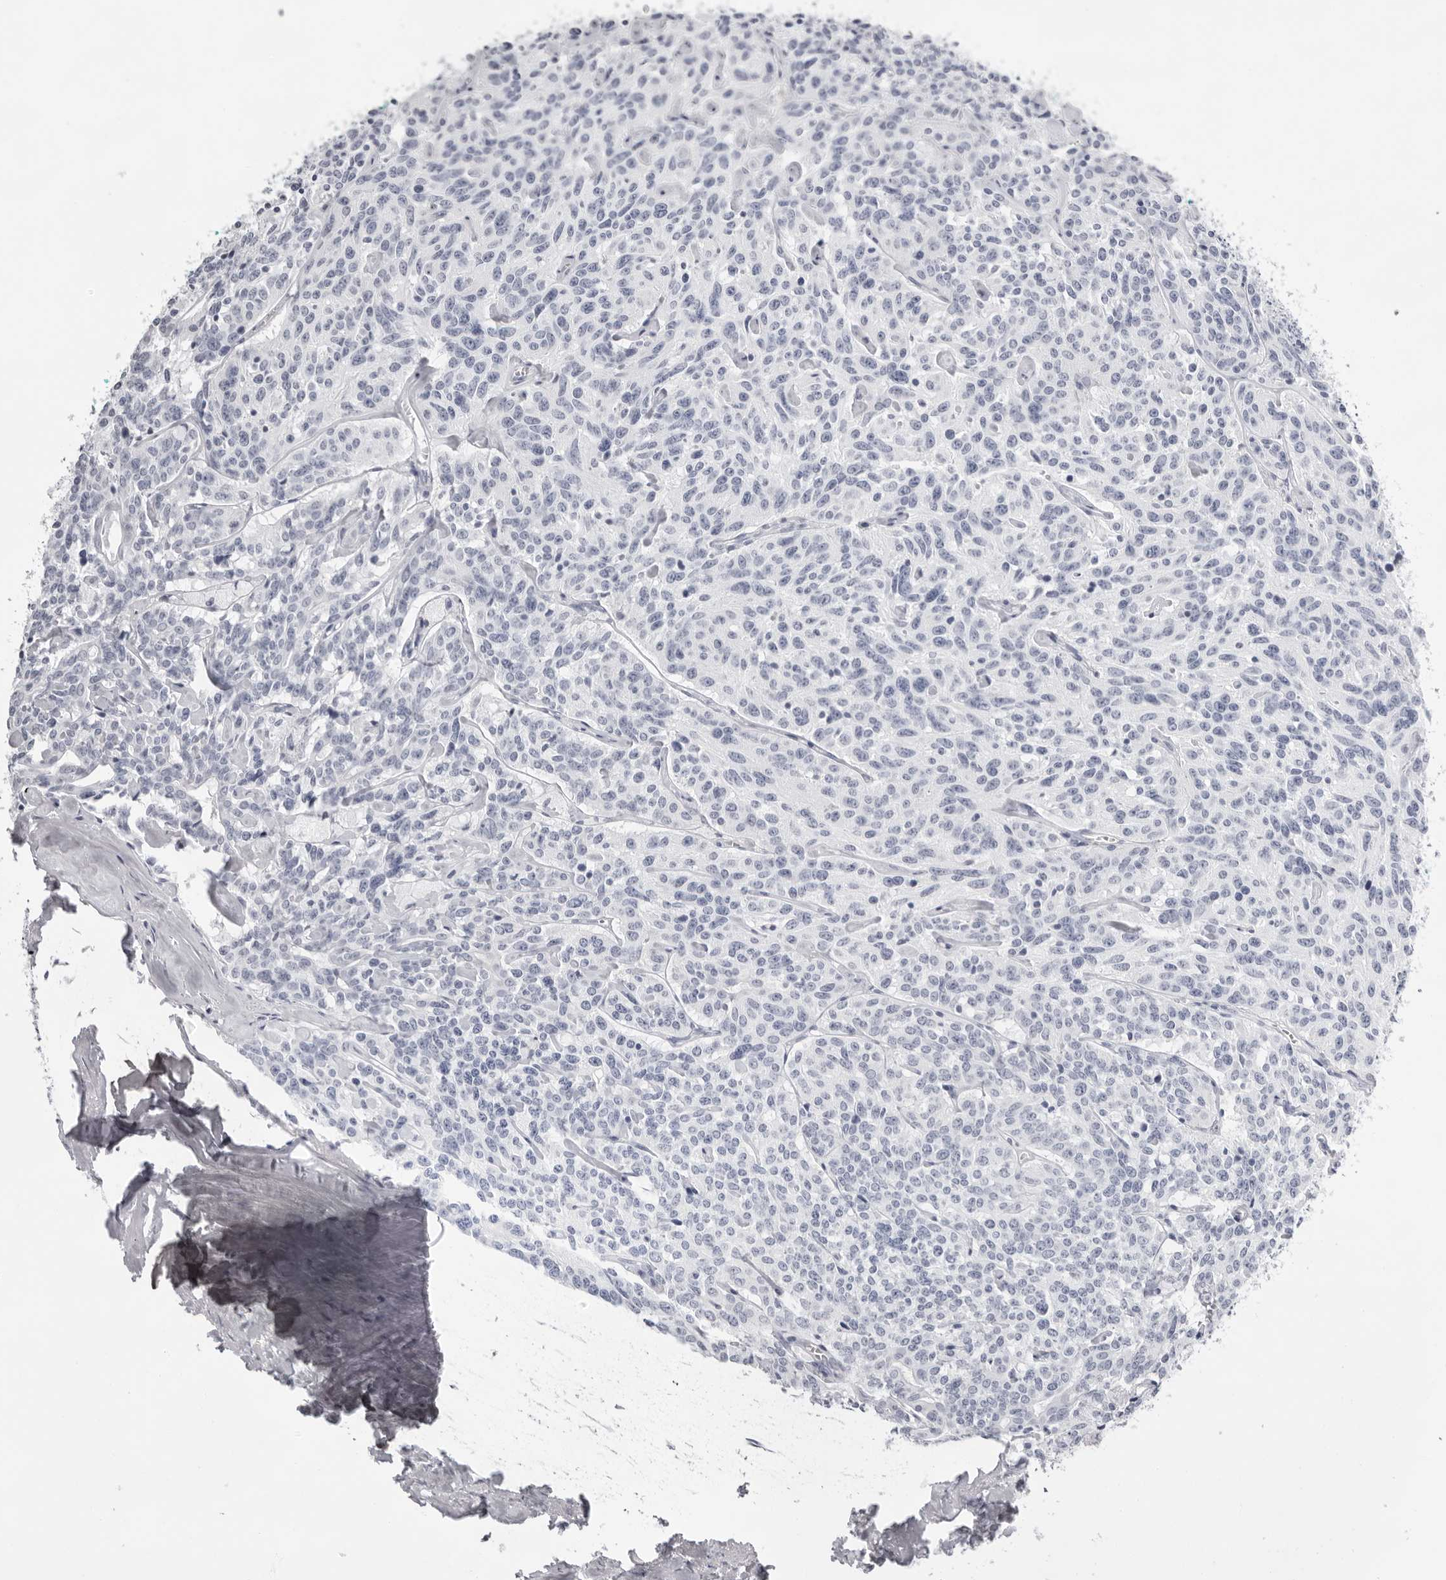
{"staining": {"intensity": "negative", "quantity": "none", "location": "none"}, "tissue": "carcinoid", "cell_type": "Tumor cells", "image_type": "cancer", "snomed": [{"axis": "morphology", "description": "Carcinoid, malignant, NOS"}, {"axis": "topography", "description": "Lung"}], "caption": "Malignant carcinoid stained for a protein using IHC displays no positivity tumor cells.", "gene": "TMOD4", "patient": {"sex": "female", "age": 46}}